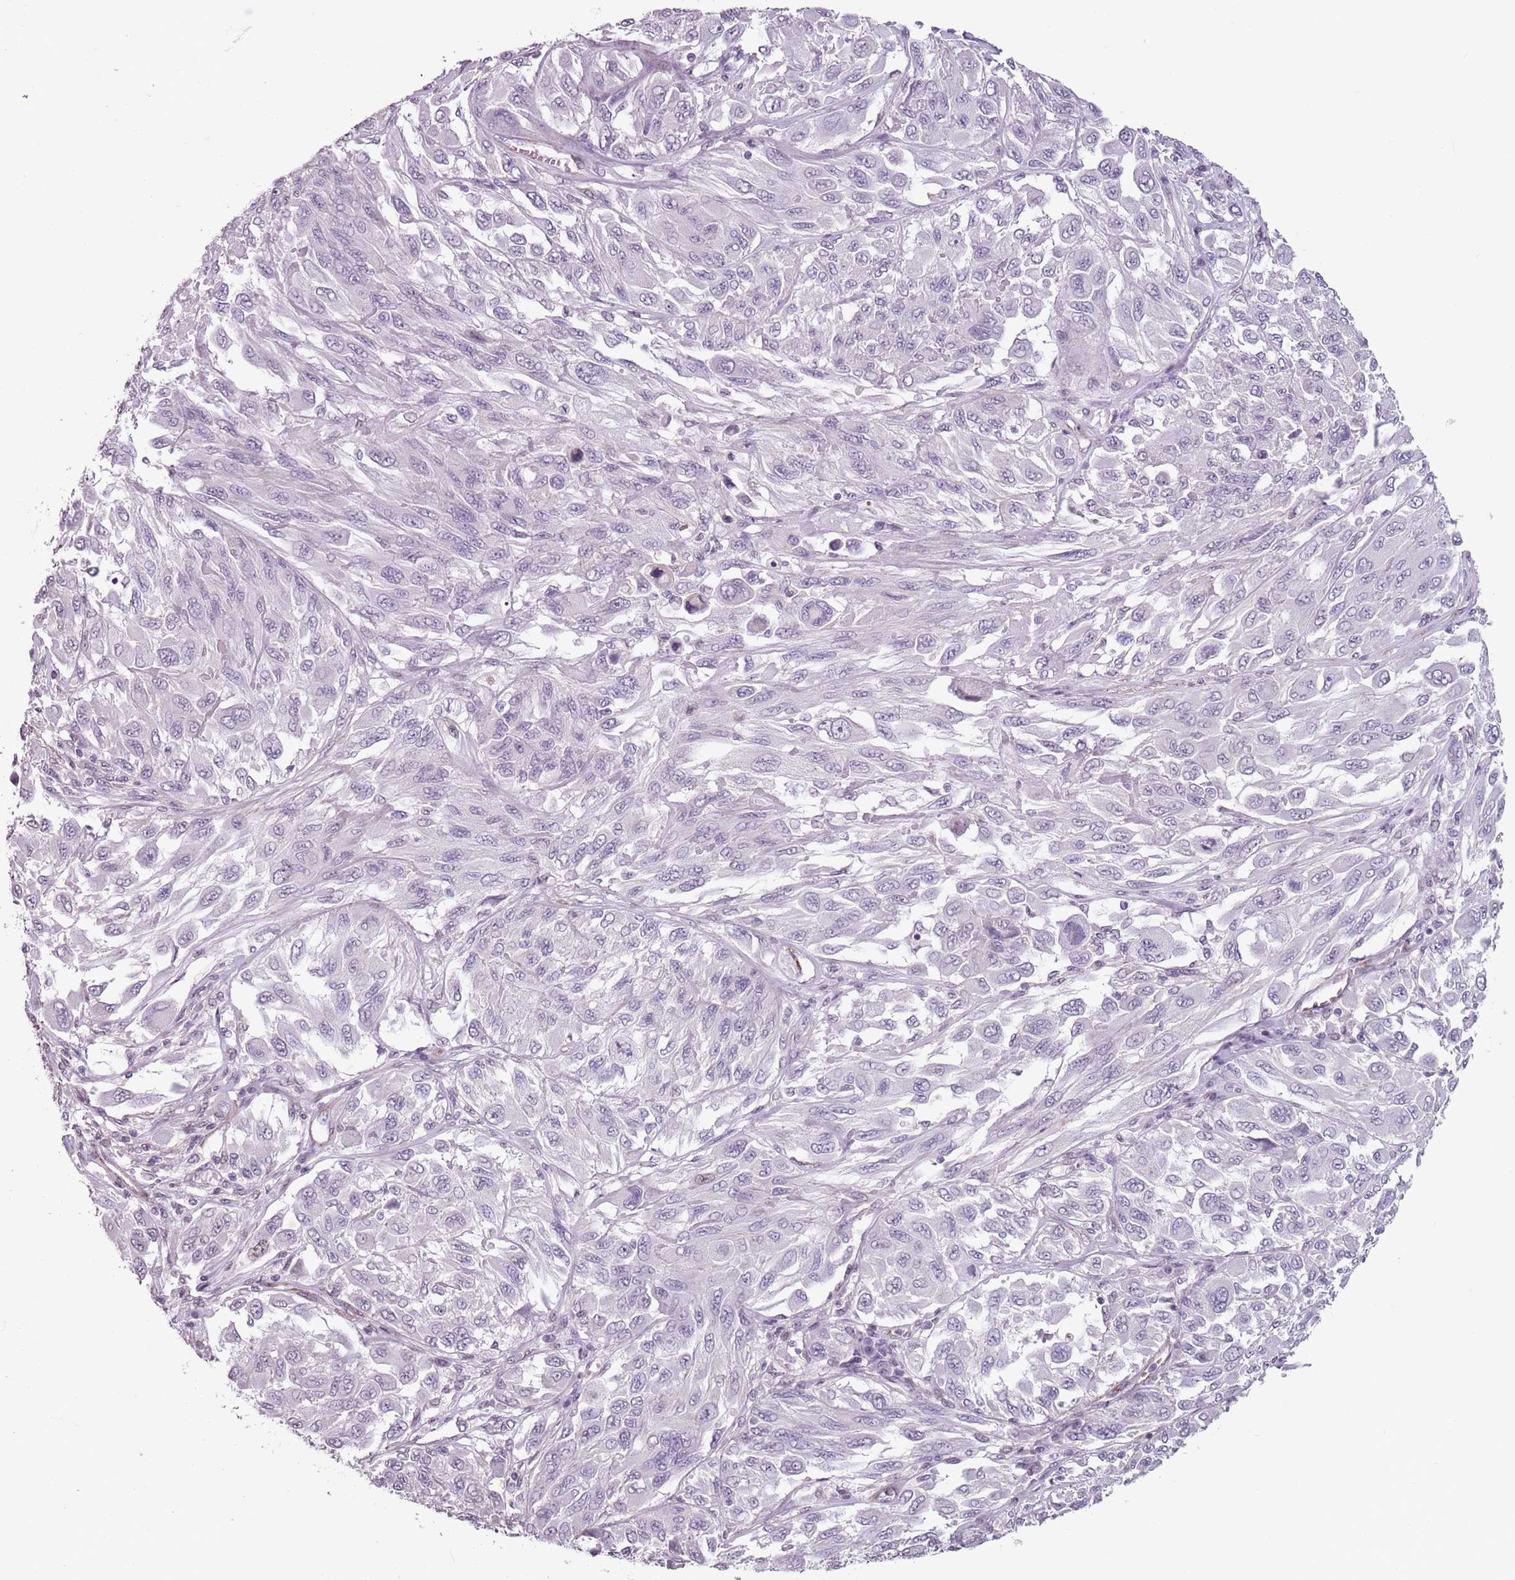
{"staining": {"intensity": "negative", "quantity": "none", "location": "none"}, "tissue": "melanoma", "cell_type": "Tumor cells", "image_type": "cancer", "snomed": [{"axis": "morphology", "description": "Malignant melanoma, NOS"}, {"axis": "topography", "description": "Skin"}], "caption": "There is no significant staining in tumor cells of malignant melanoma.", "gene": "TMC4", "patient": {"sex": "female", "age": 91}}